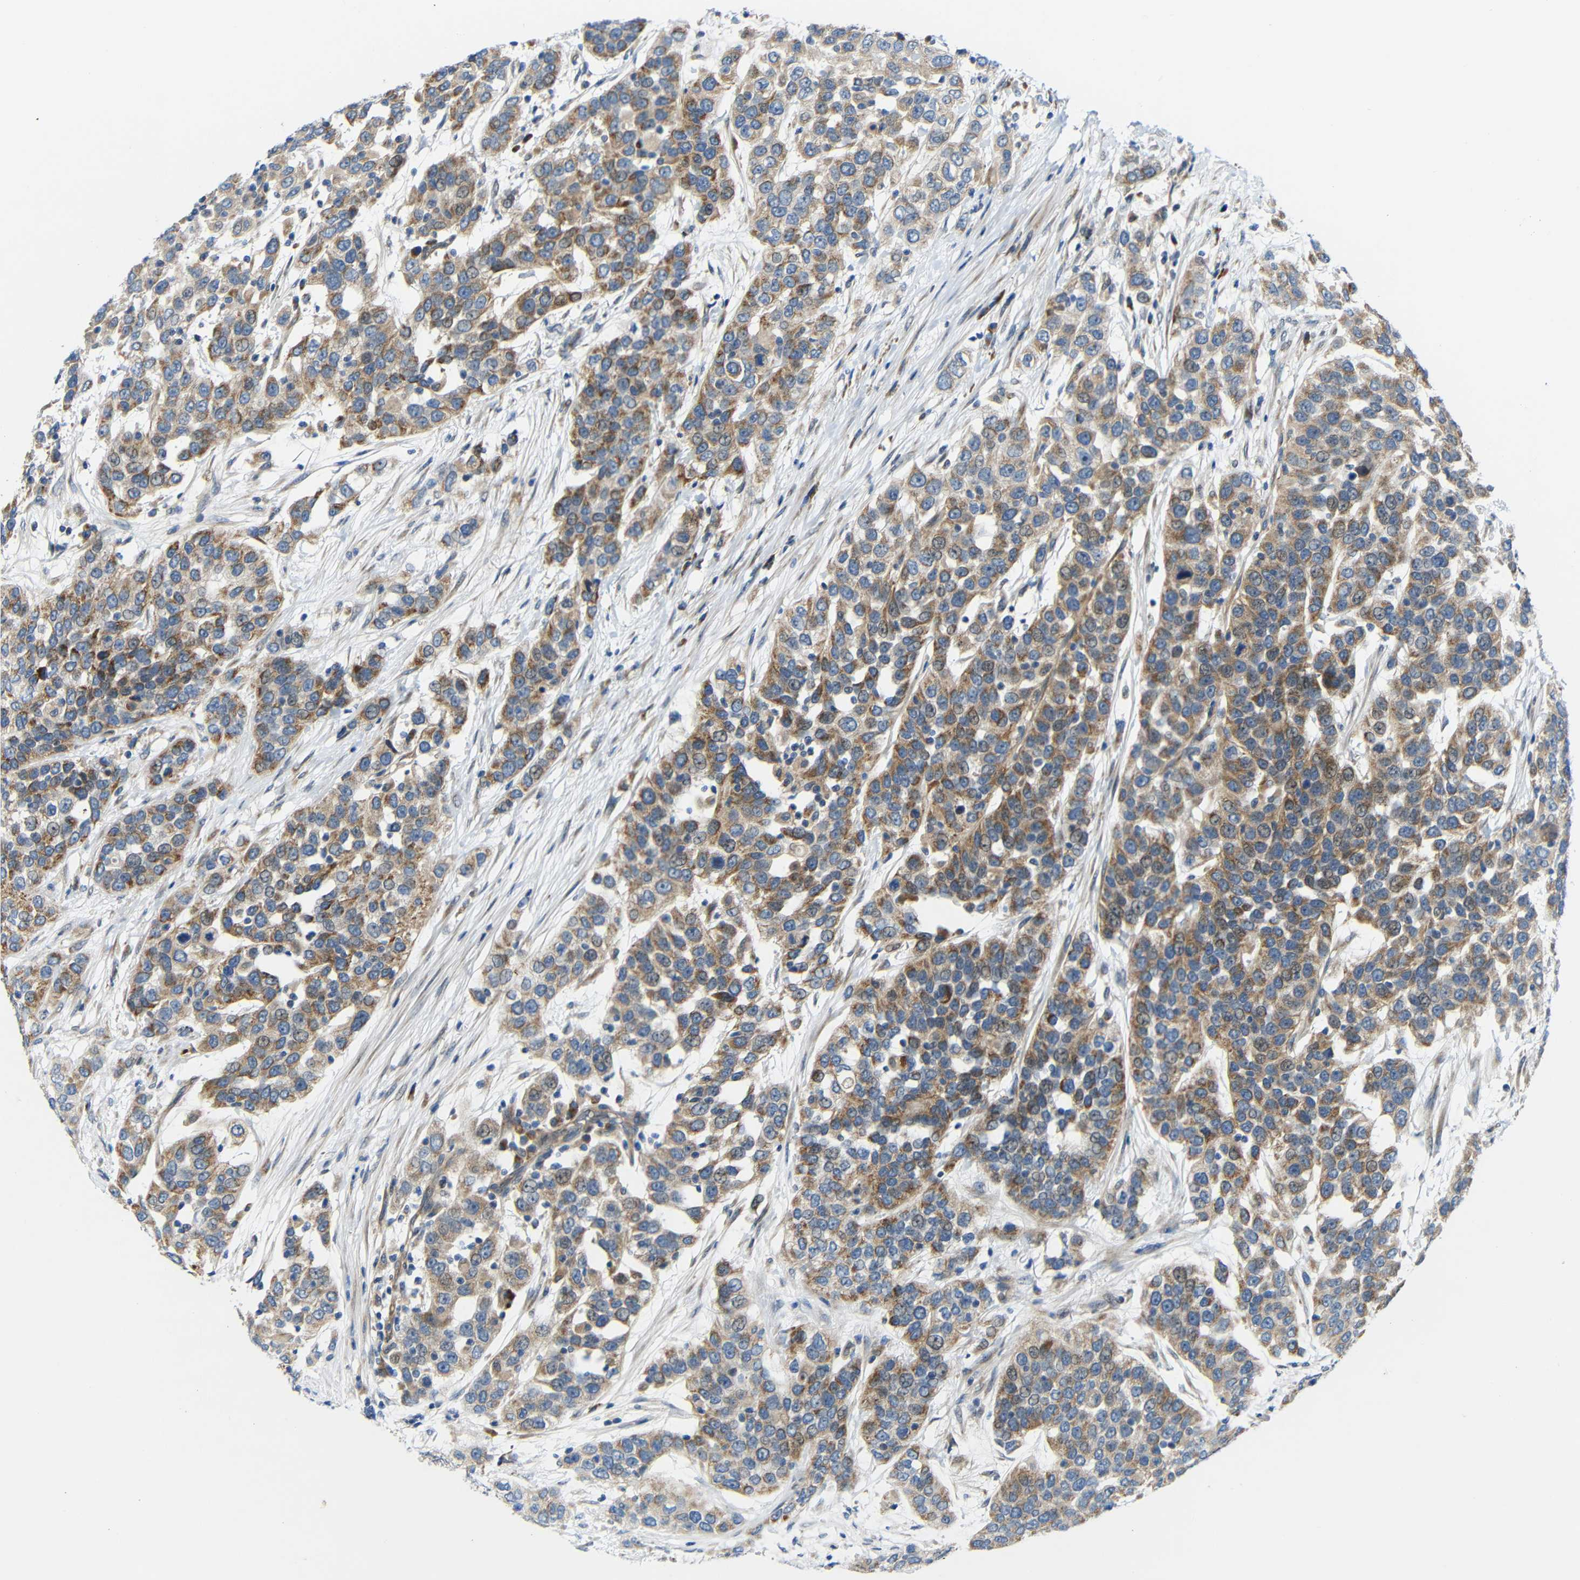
{"staining": {"intensity": "weak", "quantity": ">75%", "location": "cytoplasmic/membranous"}, "tissue": "urothelial cancer", "cell_type": "Tumor cells", "image_type": "cancer", "snomed": [{"axis": "morphology", "description": "Urothelial carcinoma, High grade"}, {"axis": "topography", "description": "Urinary bladder"}], "caption": "There is low levels of weak cytoplasmic/membranous staining in tumor cells of high-grade urothelial carcinoma, as demonstrated by immunohistochemical staining (brown color).", "gene": "TMEM25", "patient": {"sex": "female", "age": 80}}